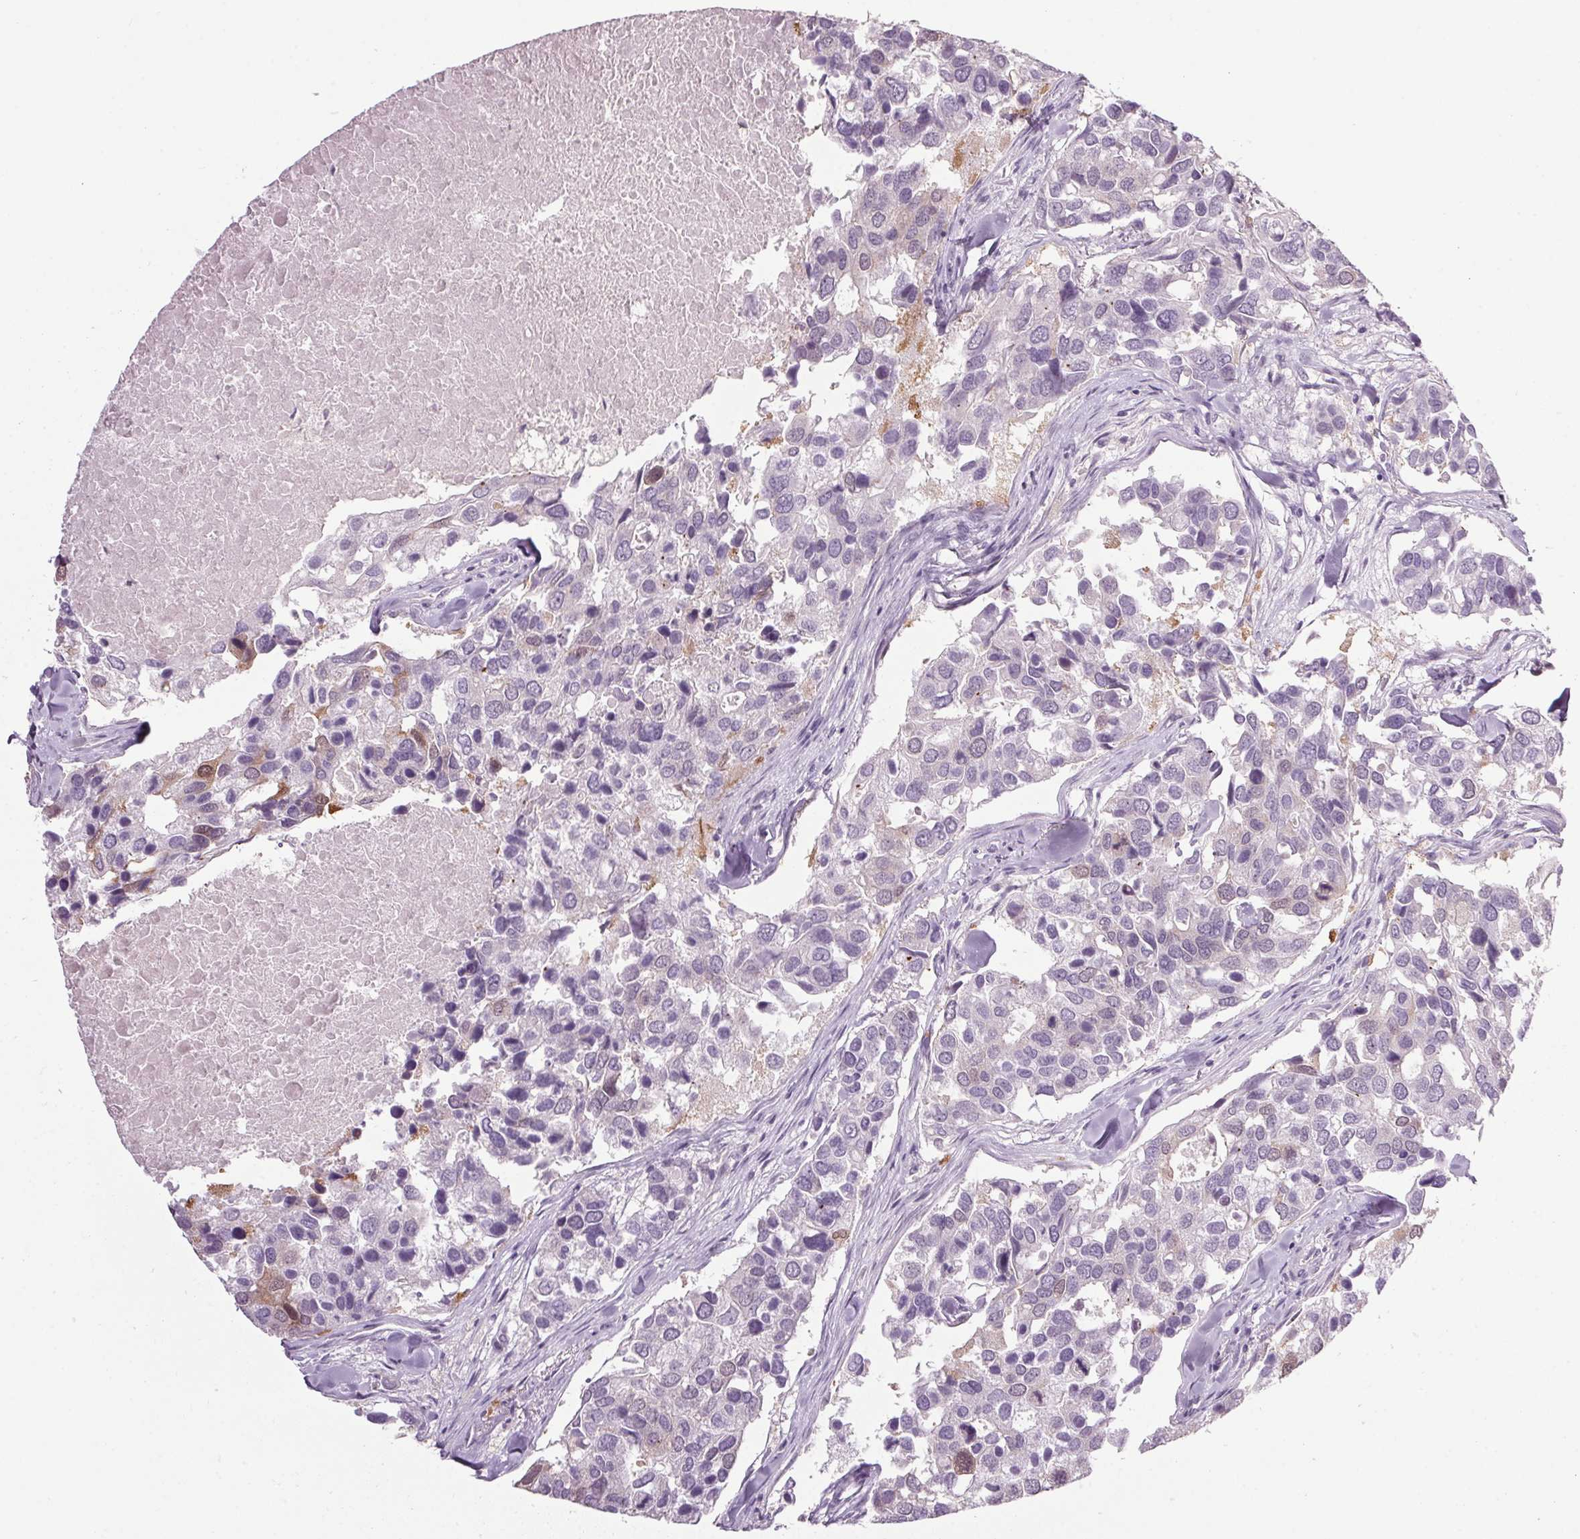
{"staining": {"intensity": "moderate", "quantity": "<25%", "location": "cytoplasmic/membranous,nuclear"}, "tissue": "breast cancer", "cell_type": "Tumor cells", "image_type": "cancer", "snomed": [{"axis": "morphology", "description": "Duct carcinoma"}, {"axis": "topography", "description": "Breast"}], "caption": "Breast cancer (invasive ductal carcinoma) tissue displays moderate cytoplasmic/membranous and nuclear staining in about <25% of tumor cells", "gene": "PPP1R1A", "patient": {"sex": "female", "age": 83}}